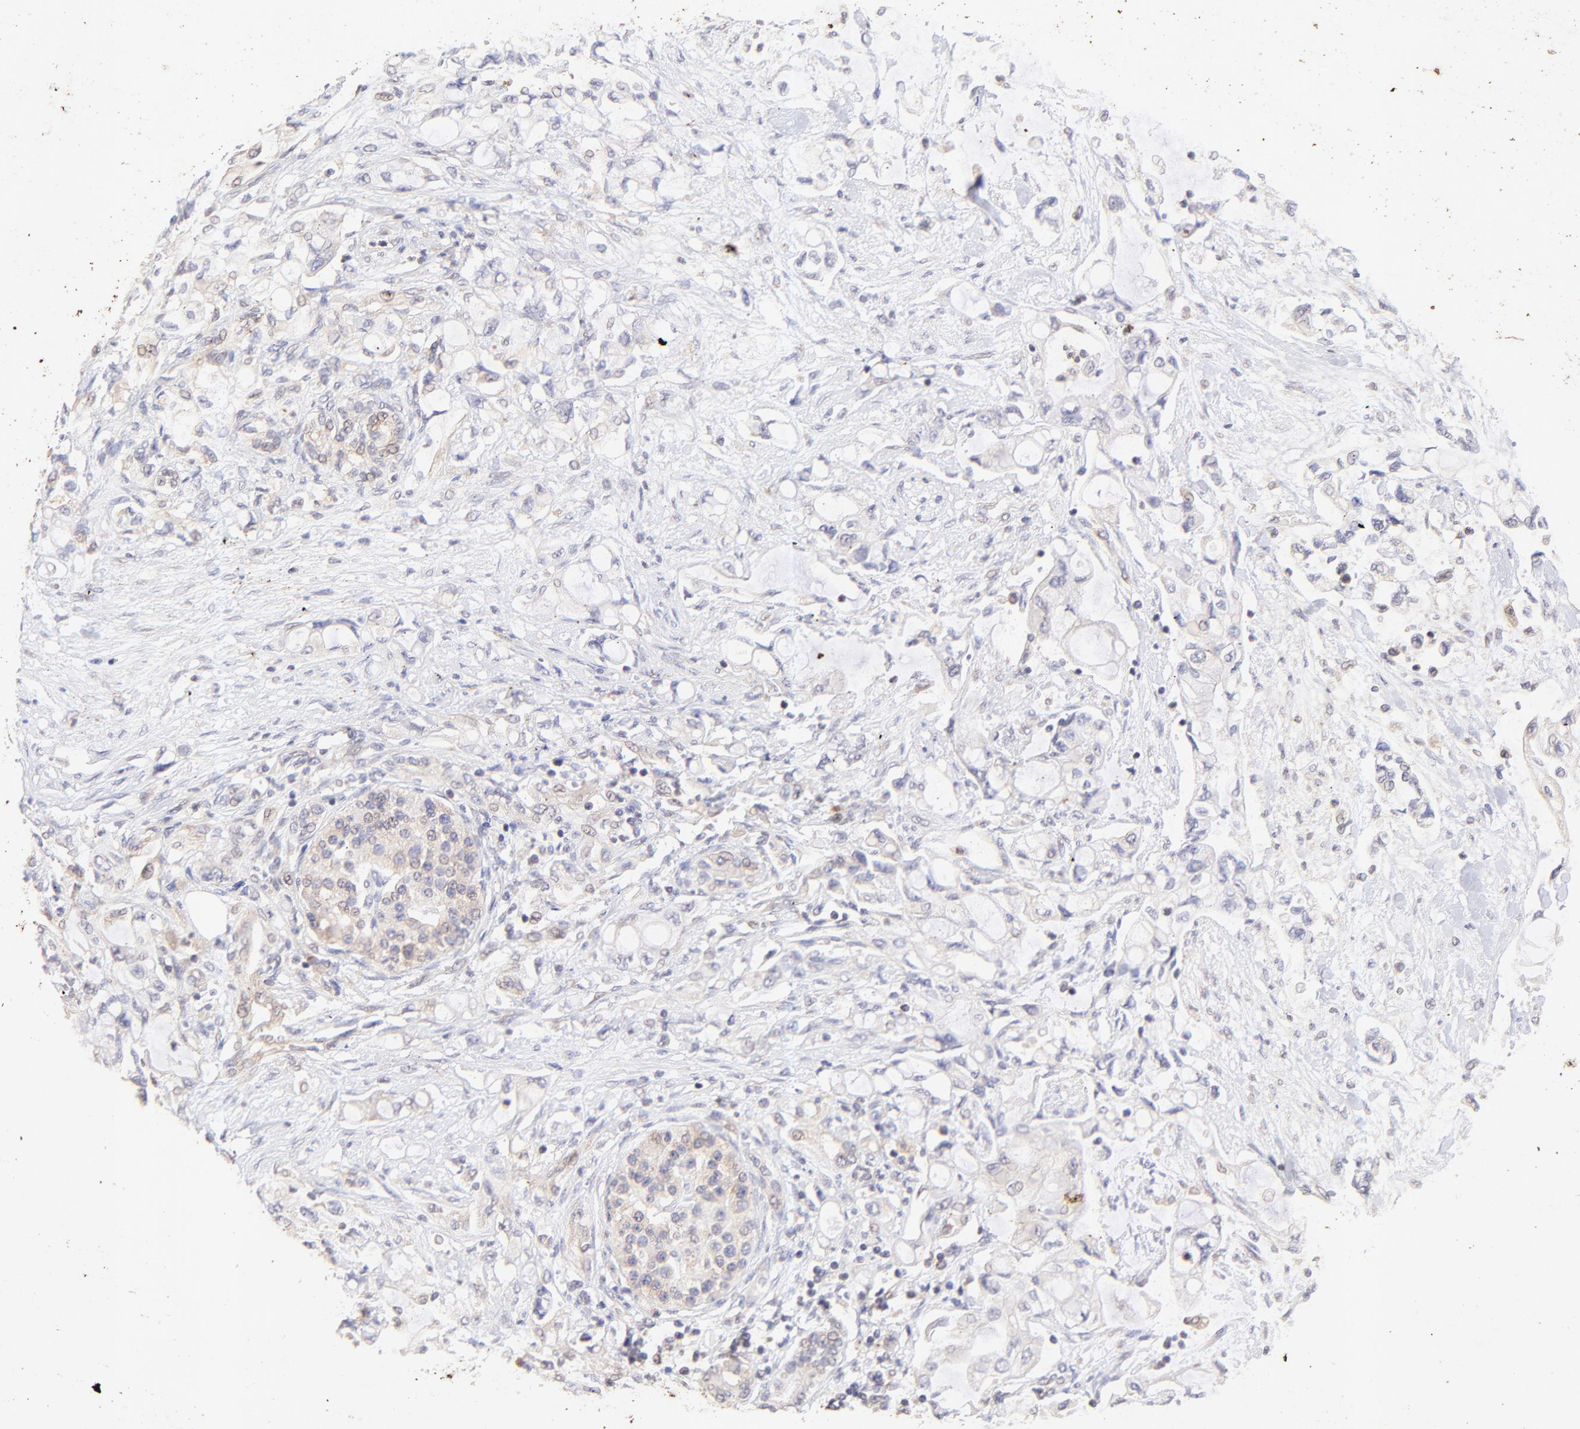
{"staining": {"intensity": "weak", "quantity": "<25%", "location": "cytoplasmic/membranous"}, "tissue": "pancreatic cancer", "cell_type": "Tumor cells", "image_type": "cancer", "snomed": [{"axis": "morphology", "description": "Adenocarcinoma, NOS"}, {"axis": "topography", "description": "Pancreas"}], "caption": "Pancreatic adenocarcinoma was stained to show a protein in brown. There is no significant expression in tumor cells.", "gene": "TNRC6B", "patient": {"sex": "female", "age": 70}}